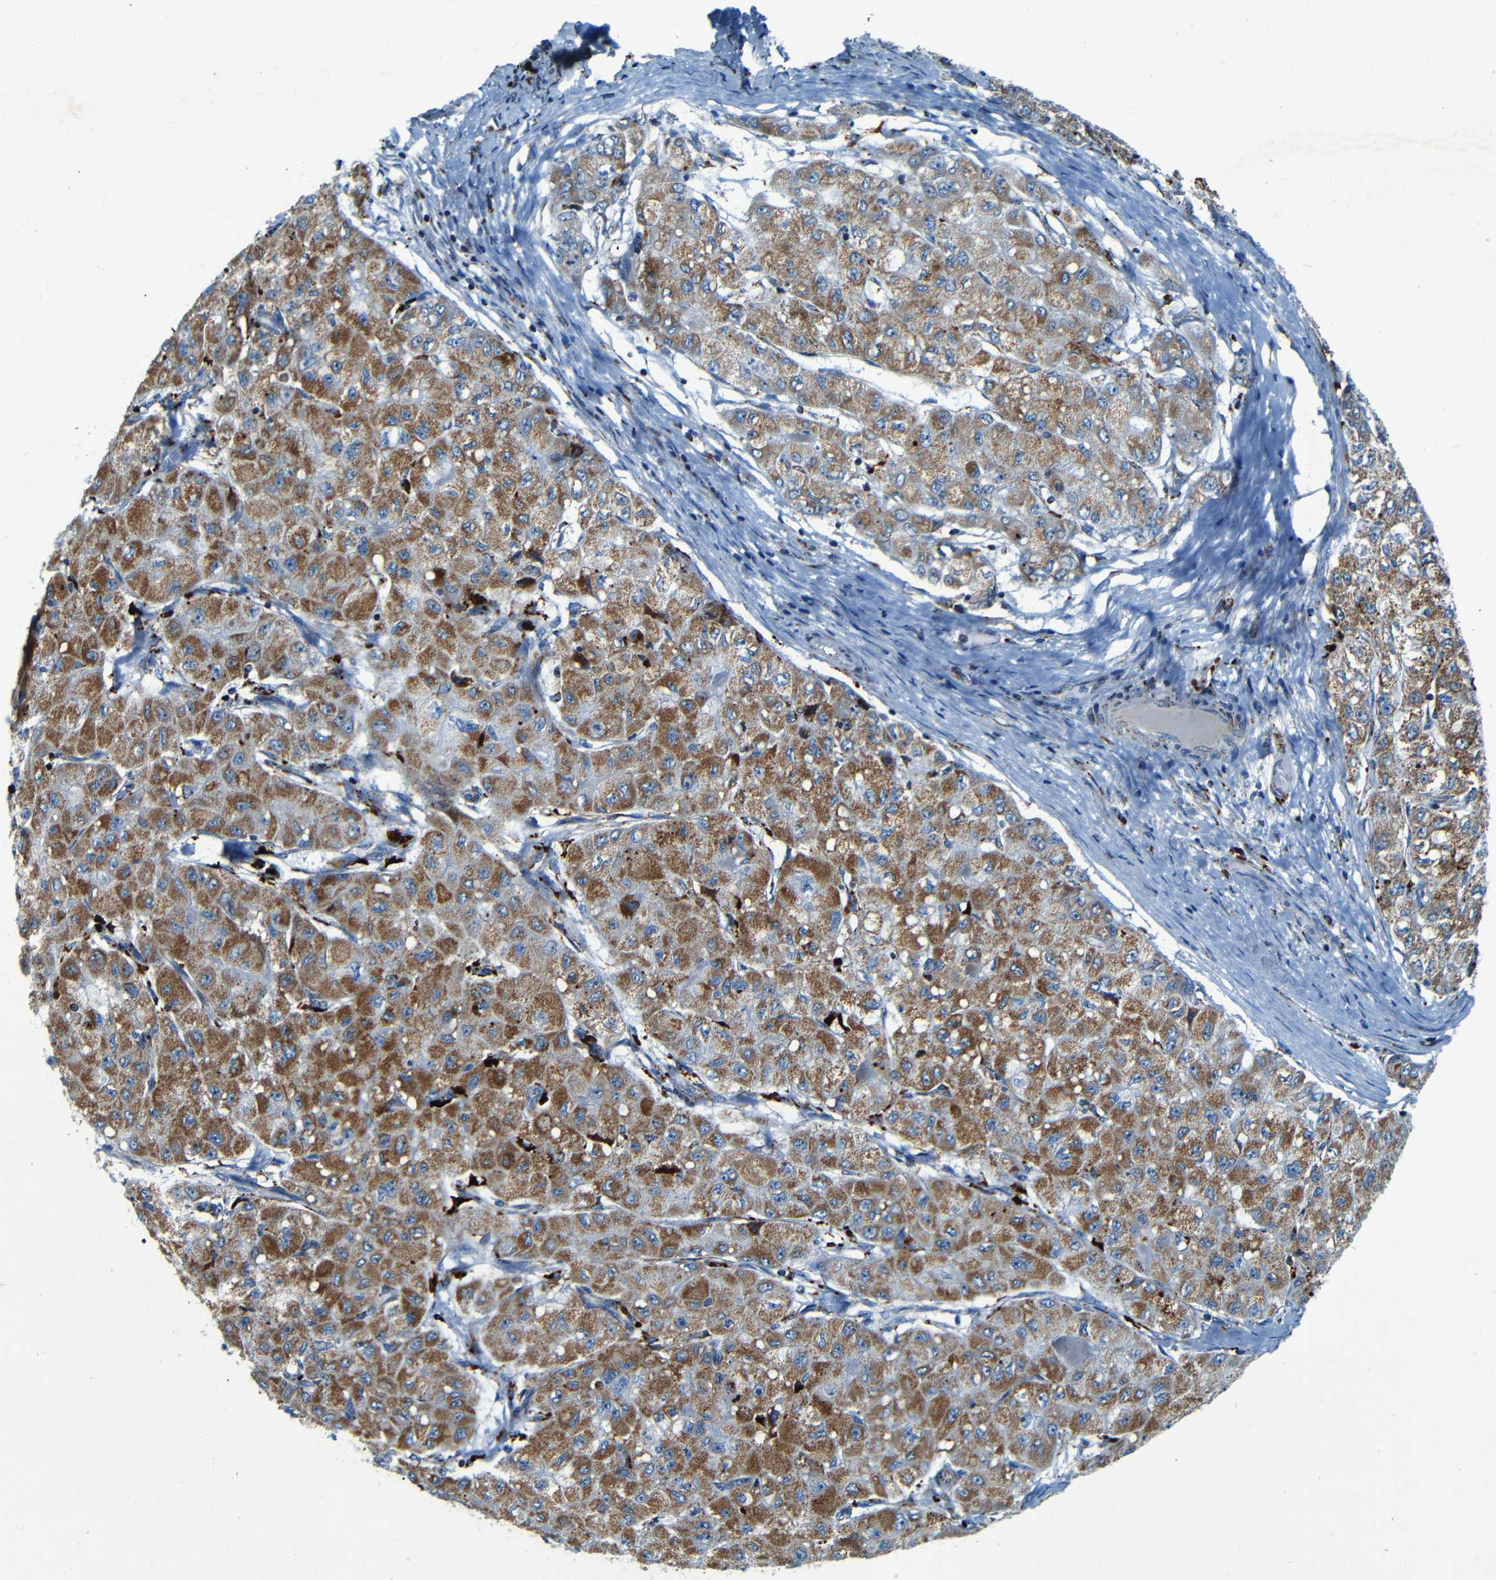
{"staining": {"intensity": "moderate", "quantity": ">75%", "location": "cytoplasmic/membranous"}, "tissue": "liver cancer", "cell_type": "Tumor cells", "image_type": "cancer", "snomed": [{"axis": "morphology", "description": "Carcinoma, Hepatocellular, NOS"}, {"axis": "topography", "description": "Liver"}], "caption": "This image shows IHC staining of human liver cancer, with medium moderate cytoplasmic/membranous expression in approximately >75% of tumor cells.", "gene": "WSCD2", "patient": {"sex": "male", "age": 80}}